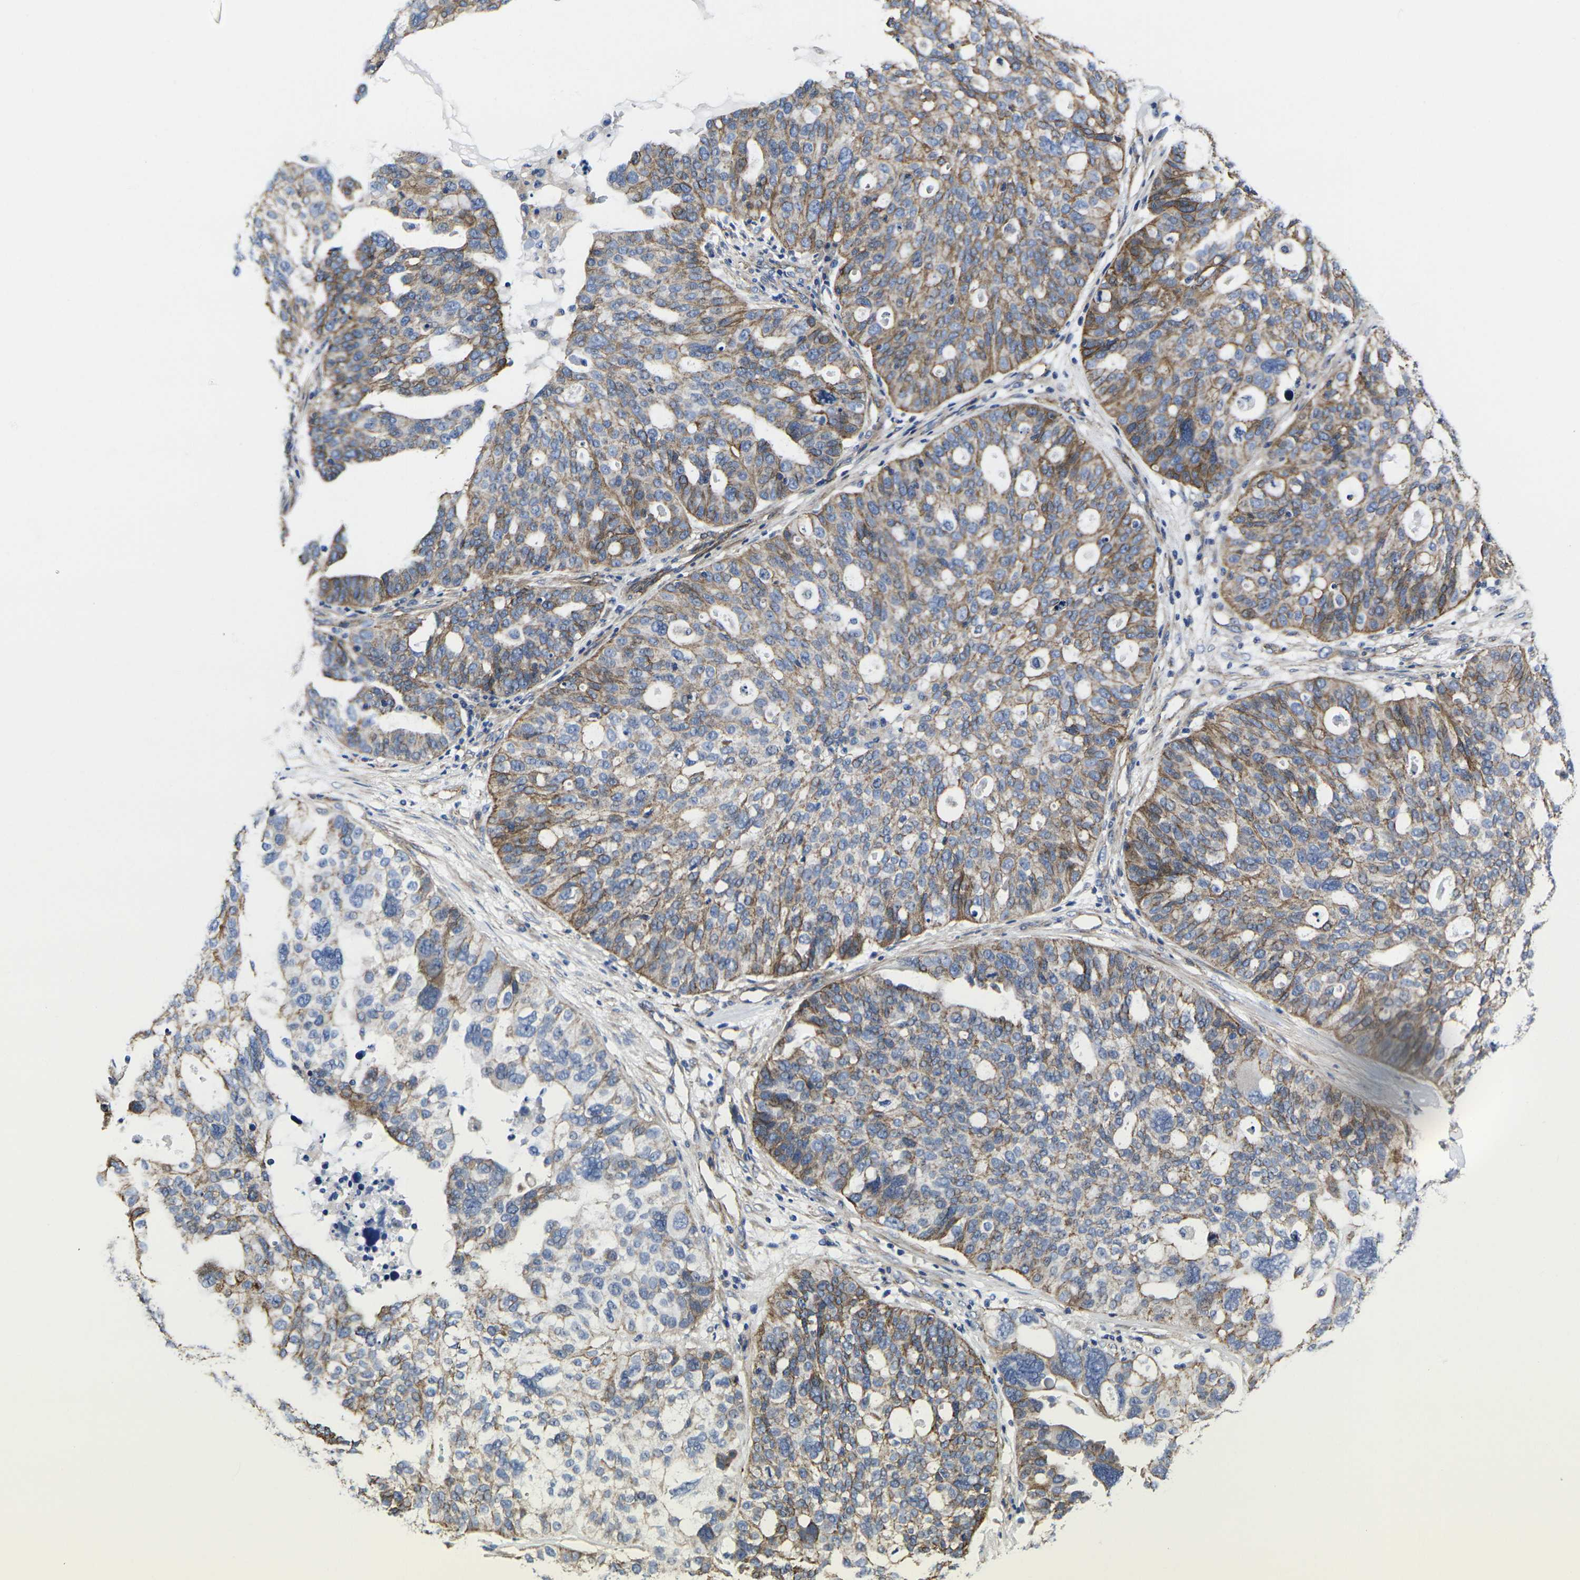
{"staining": {"intensity": "moderate", "quantity": "25%-75%", "location": "cytoplasmic/membranous"}, "tissue": "ovarian cancer", "cell_type": "Tumor cells", "image_type": "cancer", "snomed": [{"axis": "morphology", "description": "Cystadenocarcinoma, serous, NOS"}, {"axis": "topography", "description": "Ovary"}], "caption": "Ovarian serous cystadenocarcinoma stained with a brown dye shows moderate cytoplasmic/membranous positive staining in about 25%-75% of tumor cells.", "gene": "NUMB", "patient": {"sex": "female", "age": 59}}